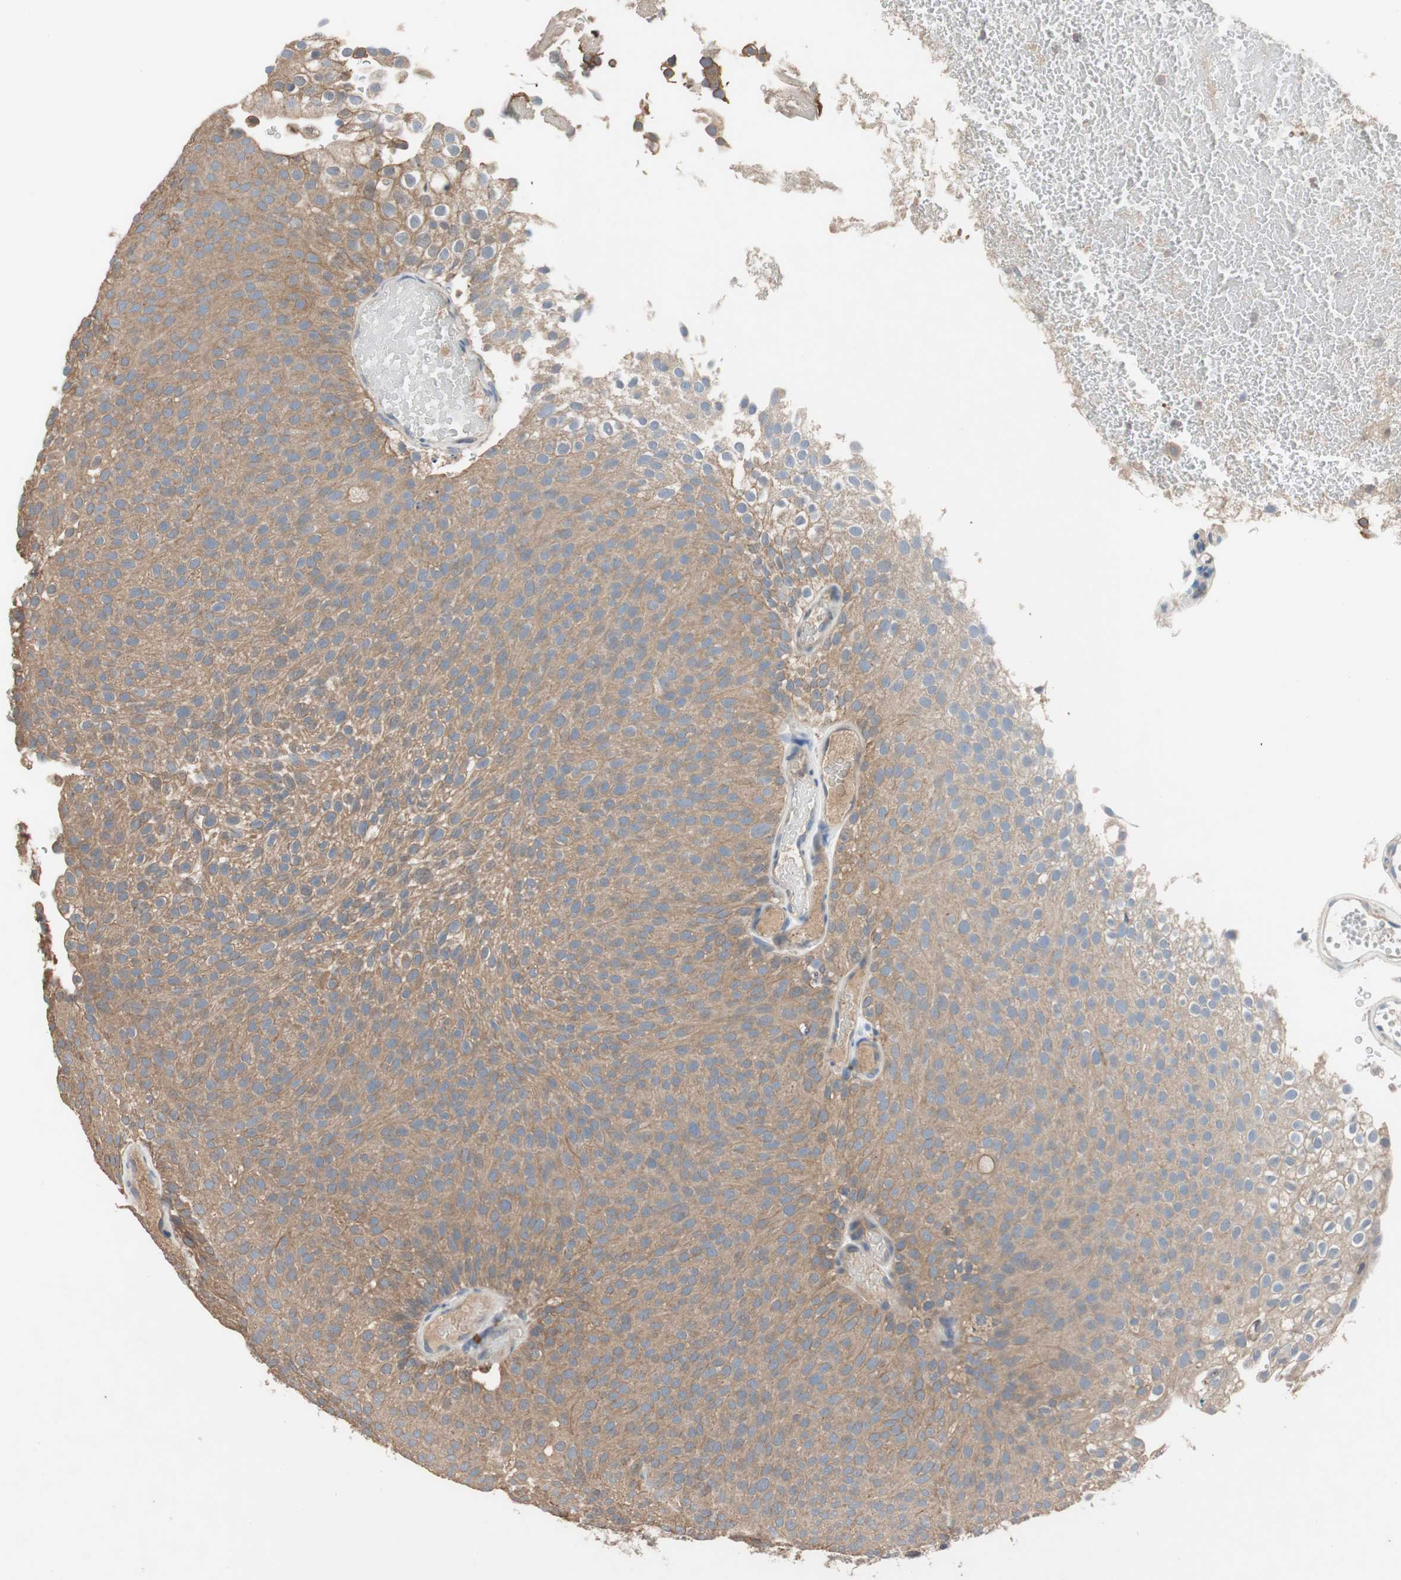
{"staining": {"intensity": "moderate", "quantity": ">75%", "location": "cytoplasmic/membranous"}, "tissue": "urothelial cancer", "cell_type": "Tumor cells", "image_type": "cancer", "snomed": [{"axis": "morphology", "description": "Urothelial carcinoma, Low grade"}, {"axis": "topography", "description": "Urinary bladder"}], "caption": "Moderate cytoplasmic/membranous protein staining is identified in about >75% of tumor cells in urothelial carcinoma (low-grade).", "gene": "ADAP1", "patient": {"sex": "male", "age": 78}}